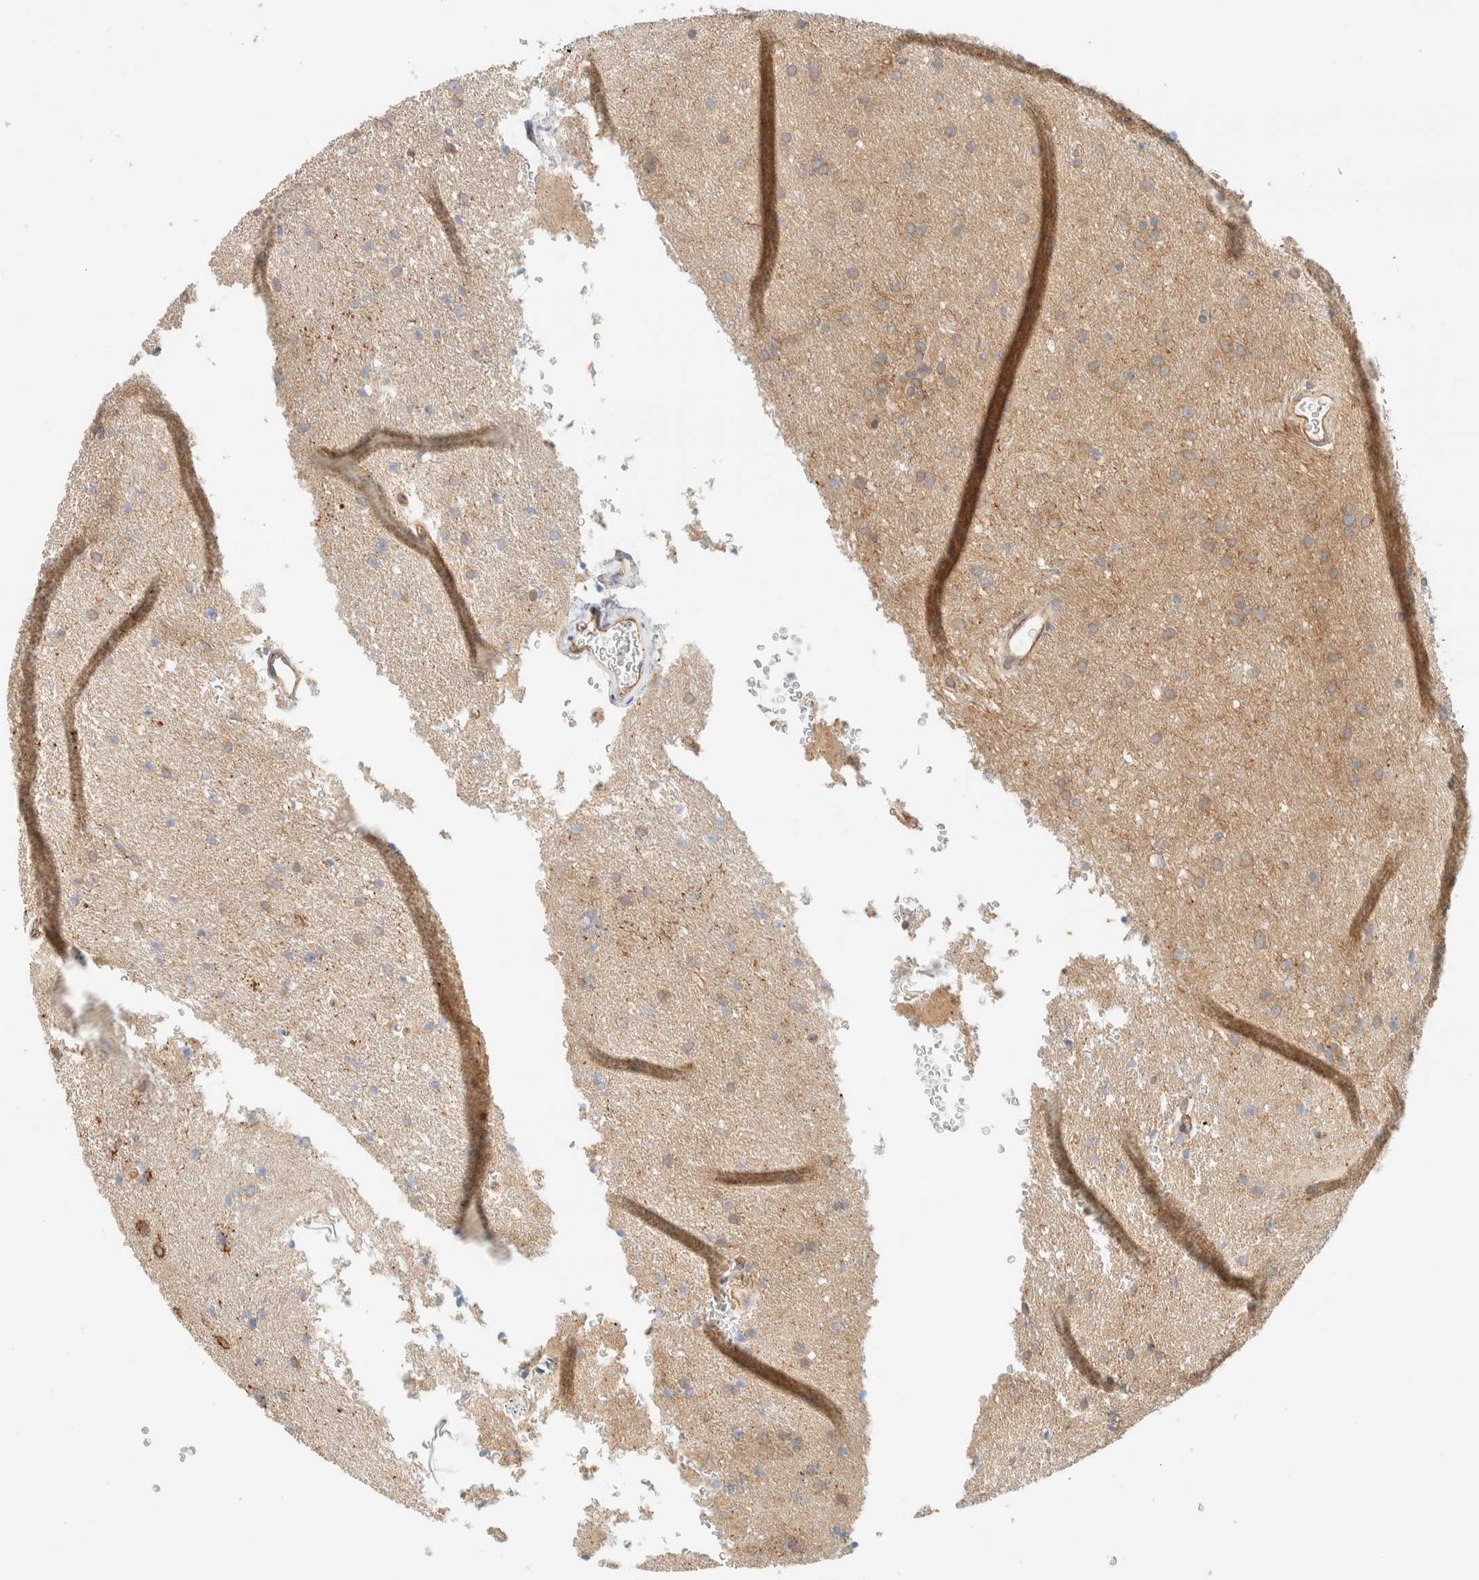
{"staining": {"intensity": "weak", "quantity": "25%-75%", "location": "cytoplasmic/membranous"}, "tissue": "glioma", "cell_type": "Tumor cells", "image_type": "cancer", "snomed": [{"axis": "morphology", "description": "Glioma, malignant, Low grade"}, {"axis": "topography", "description": "Brain"}], "caption": "DAB immunohistochemical staining of human glioma shows weak cytoplasmic/membranous protein expression in approximately 25%-75% of tumor cells.", "gene": "LIMA1", "patient": {"sex": "female", "age": 37}}